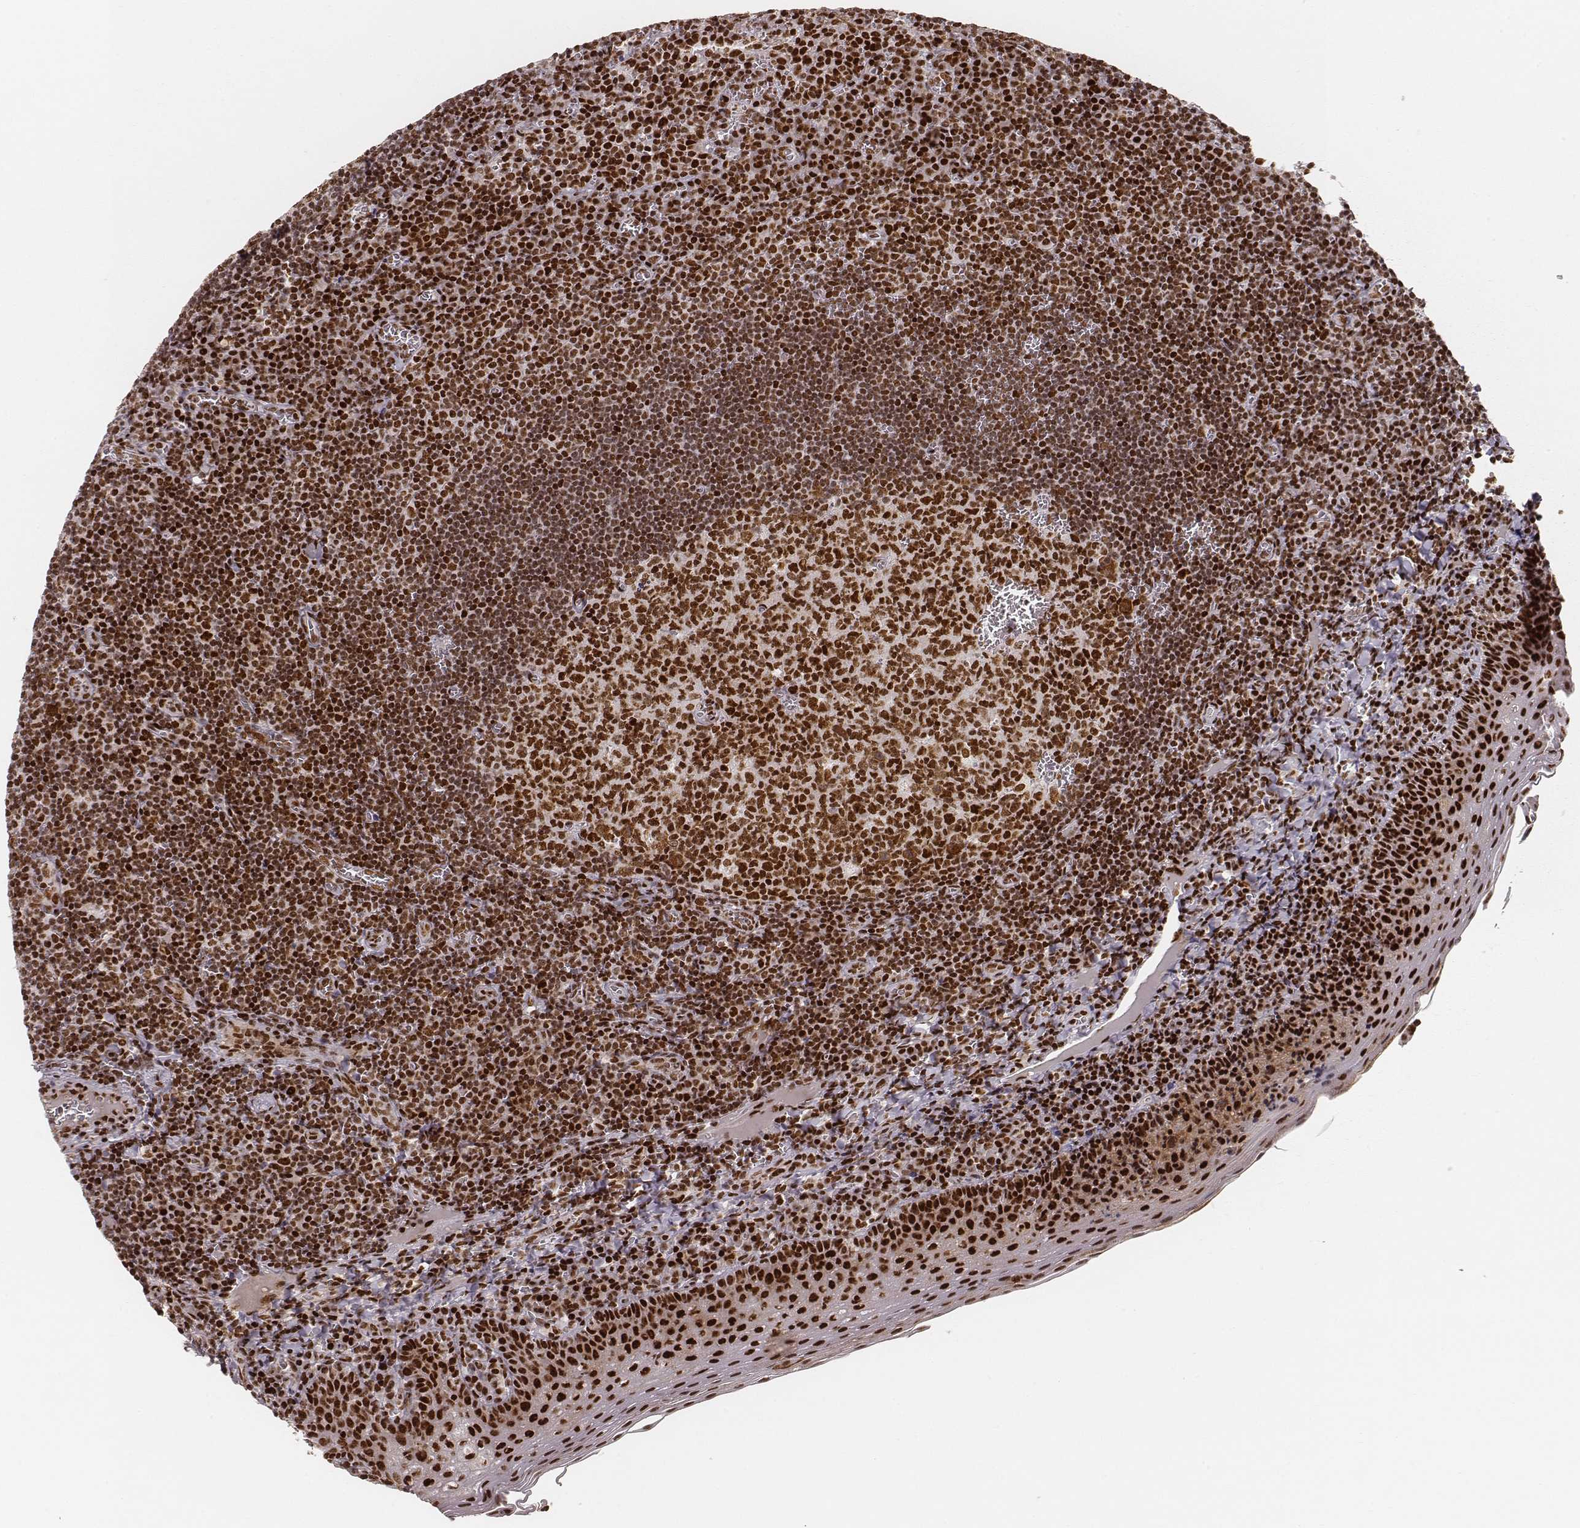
{"staining": {"intensity": "strong", "quantity": ">75%", "location": "nuclear"}, "tissue": "tonsil", "cell_type": "Germinal center cells", "image_type": "normal", "snomed": [{"axis": "morphology", "description": "Normal tissue, NOS"}, {"axis": "morphology", "description": "Inflammation, NOS"}, {"axis": "topography", "description": "Tonsil"}], "caption": "Protein expression analysis of unremarkable tonsil shows strong nuclear expression in approximately >75% of germinal center cells.", "gene": "HNRNPC", "patient": {"sex": "female", "age": 31}}